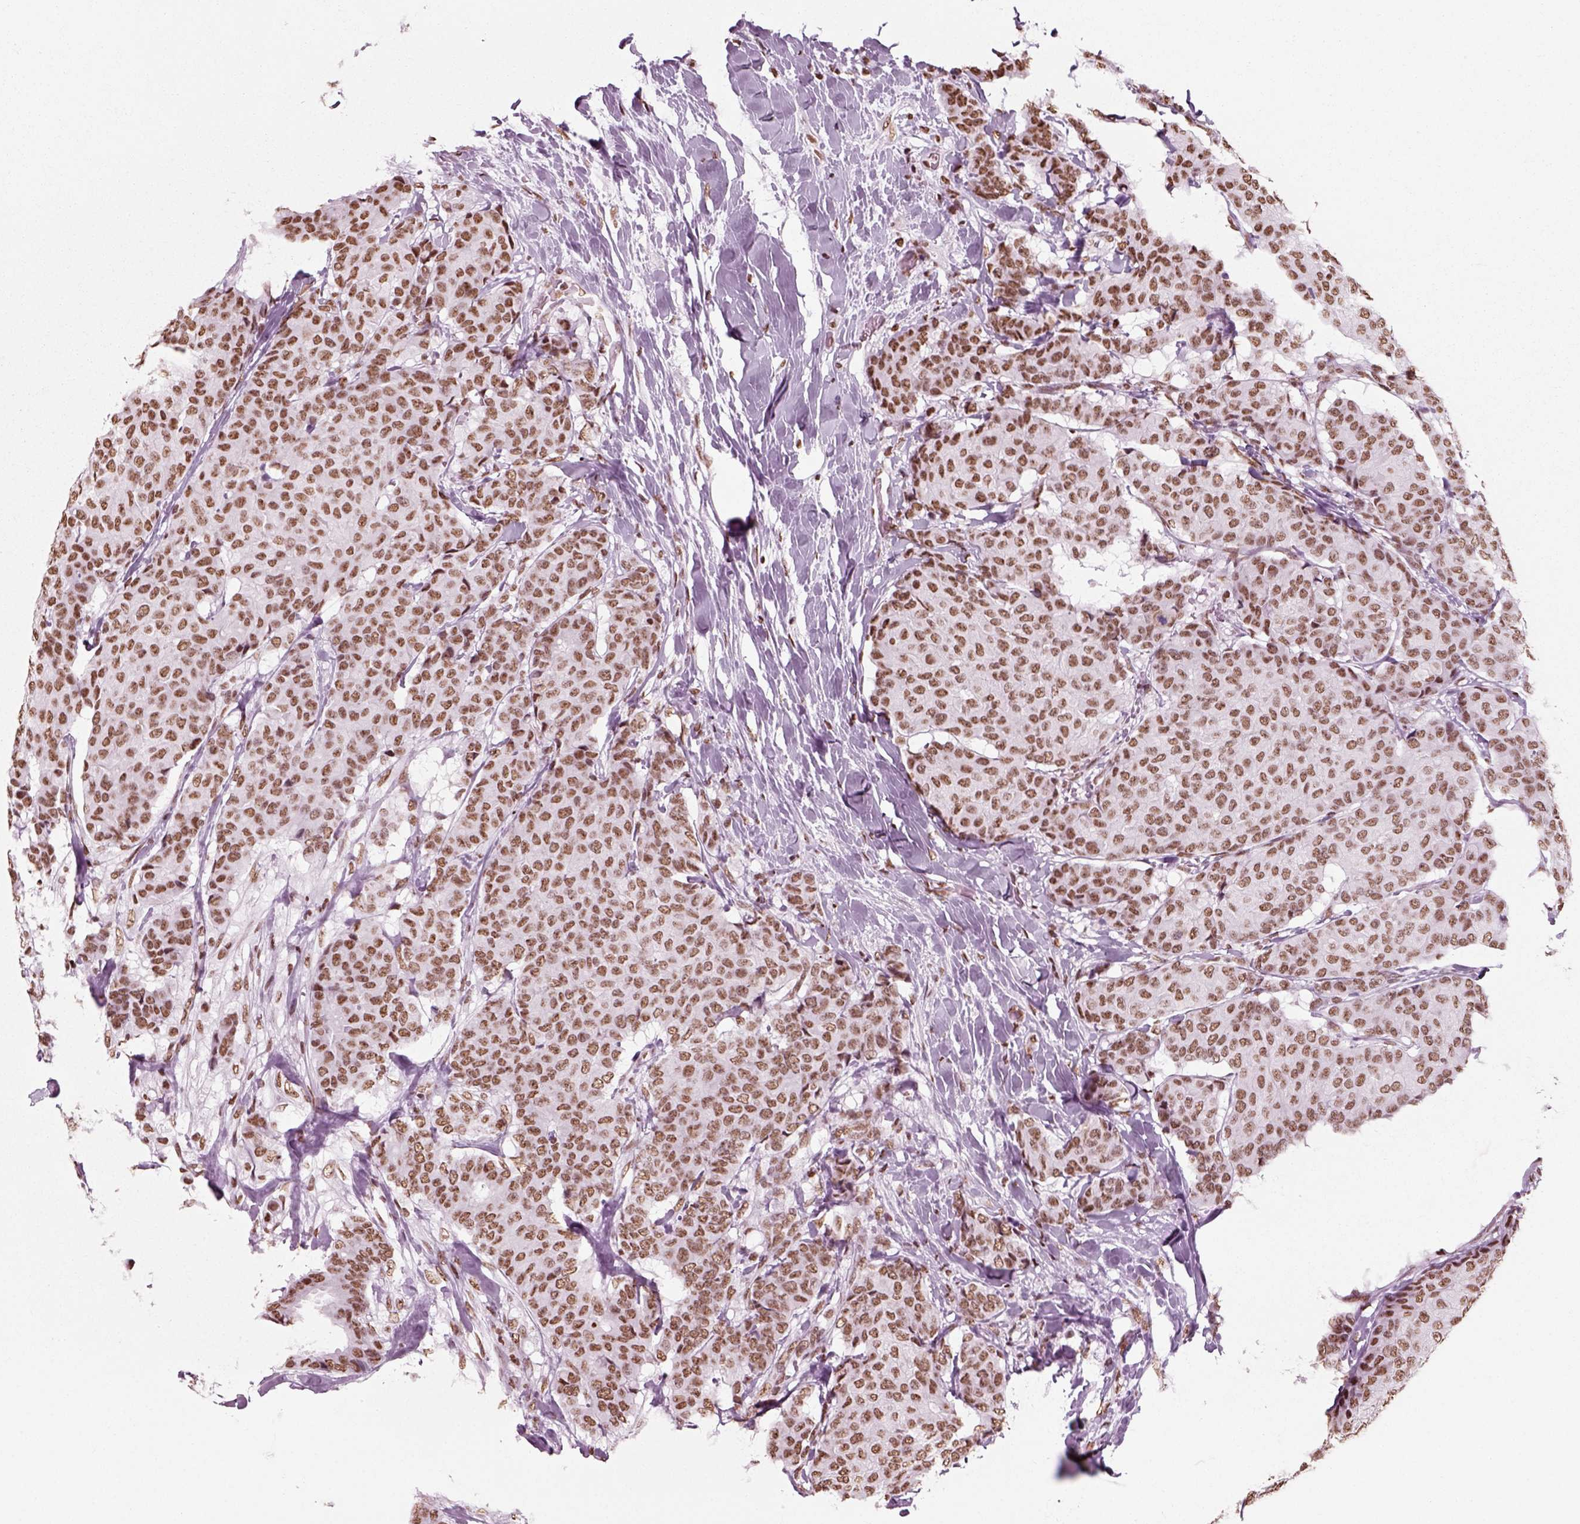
{"staining": {"intensity": "moderate", "quantity": ">75%", "location": "nuclear"}, "tissue": "breast cancer", "cell_type": "Tumor cells", "image_type": "cancer", "snomed": [{"axis": "morphology", "description": "Duct carcinoma"}, {"axis": "topography", "description": "Breast"}], "caption": "Immunohistochemical staining of breast cancer (infiltrating ductal carcinoma) exhibits medium levels of moderate nuclear protein positivity in approximately >75% of tumor cells. The protein of interest is shown in brown color, while the nuclei are stained blue.", "gene": "POLR1H", "patient": {"sex": "female", "age": 75}}